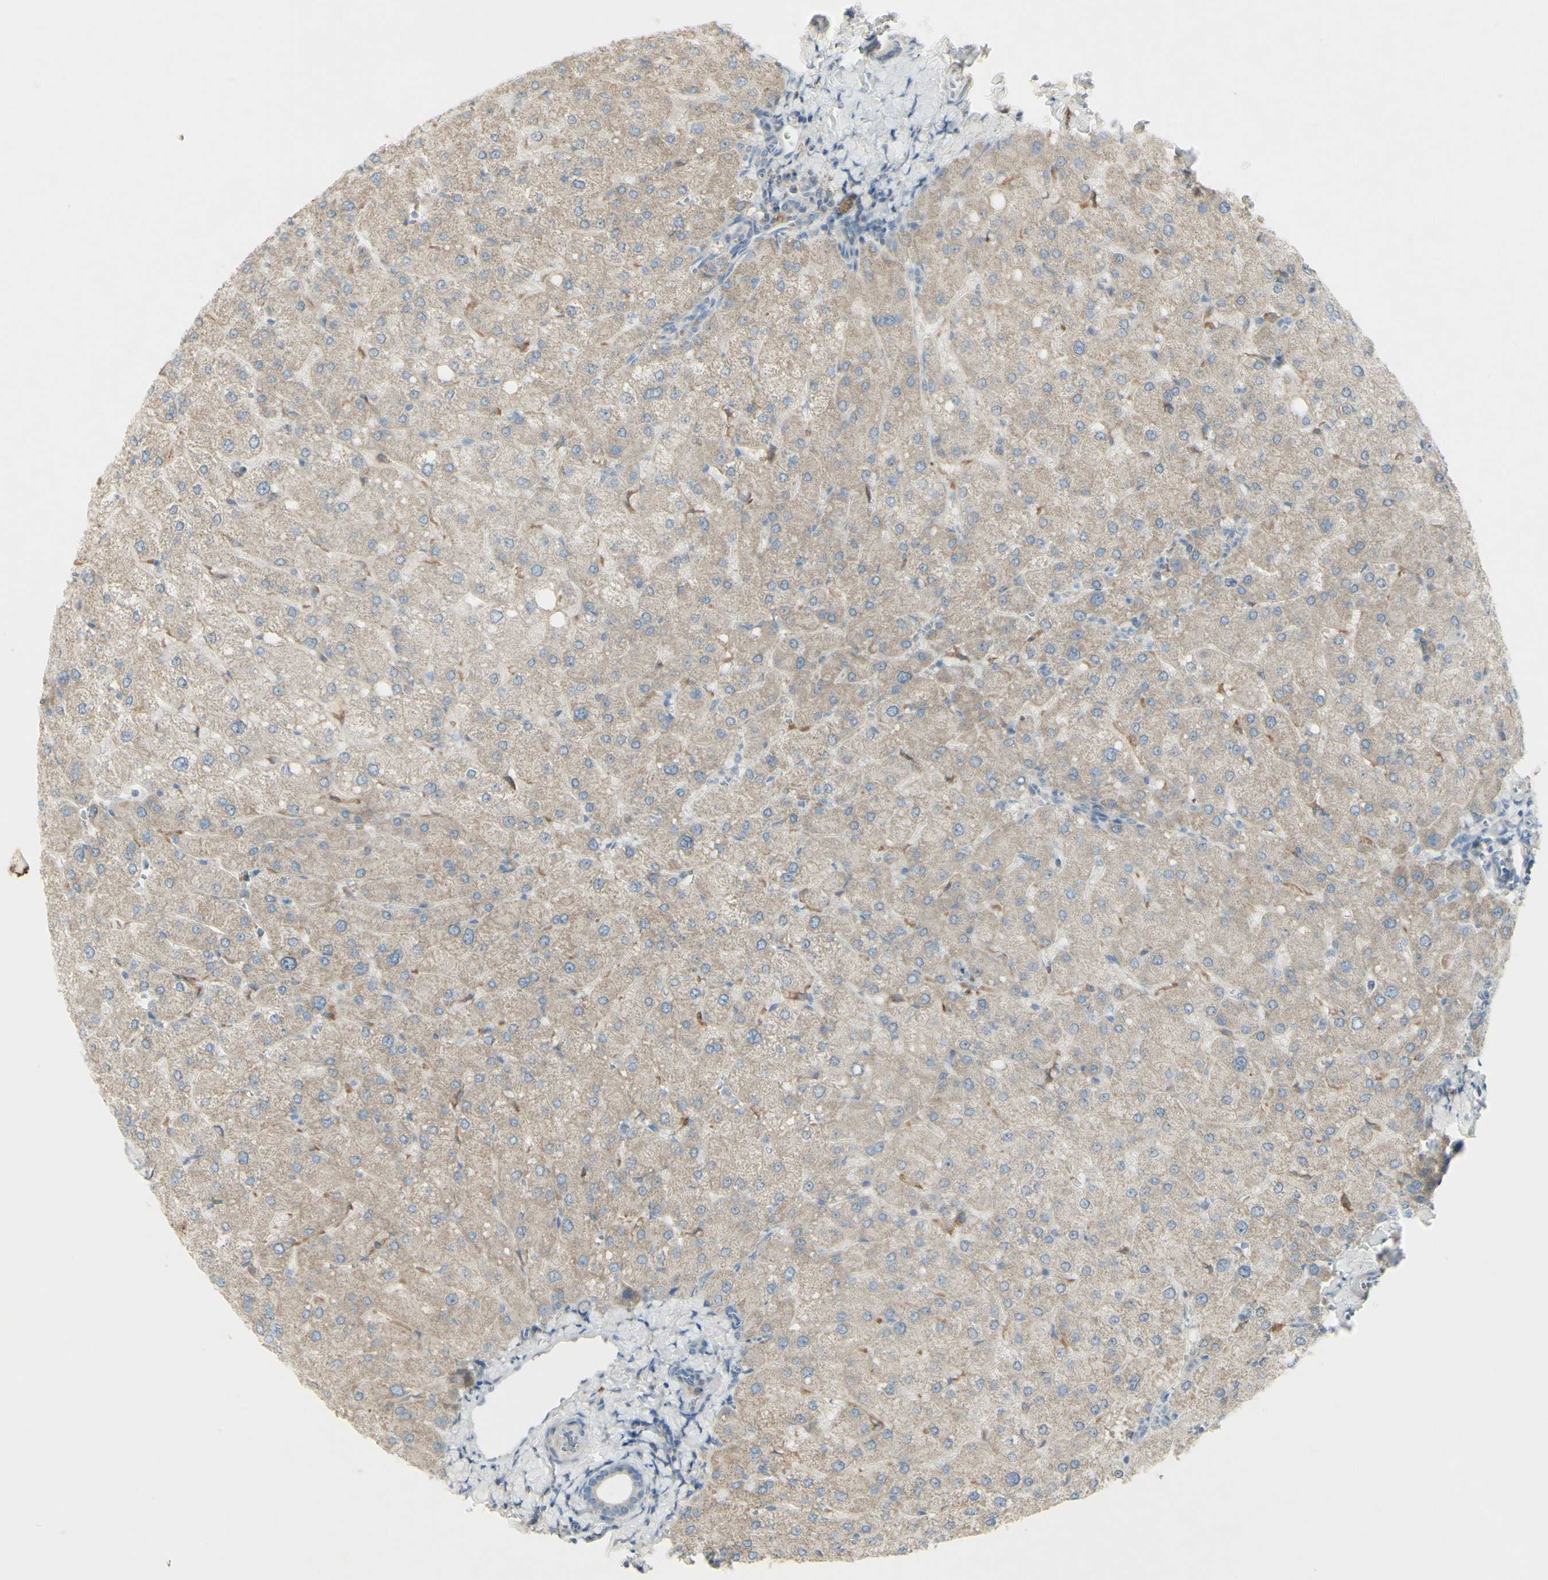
{"staining": {"intensity": "weak", "quantity": "25%-75%", "location": "cytoplasmic/membranous"}, "tissue": "liver", "cell_type": "Cholangiocytes", "image_type": "normal", "snomed": [{"axis": "morphology", "description": "Normal tissue, NOS"}, {"axis": "topography", "description": "Liver"}], "caption": "Immunohistochemical staining of normal liver shows 25%-75% levels of weak cytoplasmic/membranous protein positivity in approximately 25%-75% of cholangiocytes.", "gene": "CNTNAP1", "patient": {"sex": "male", "age": 55}}